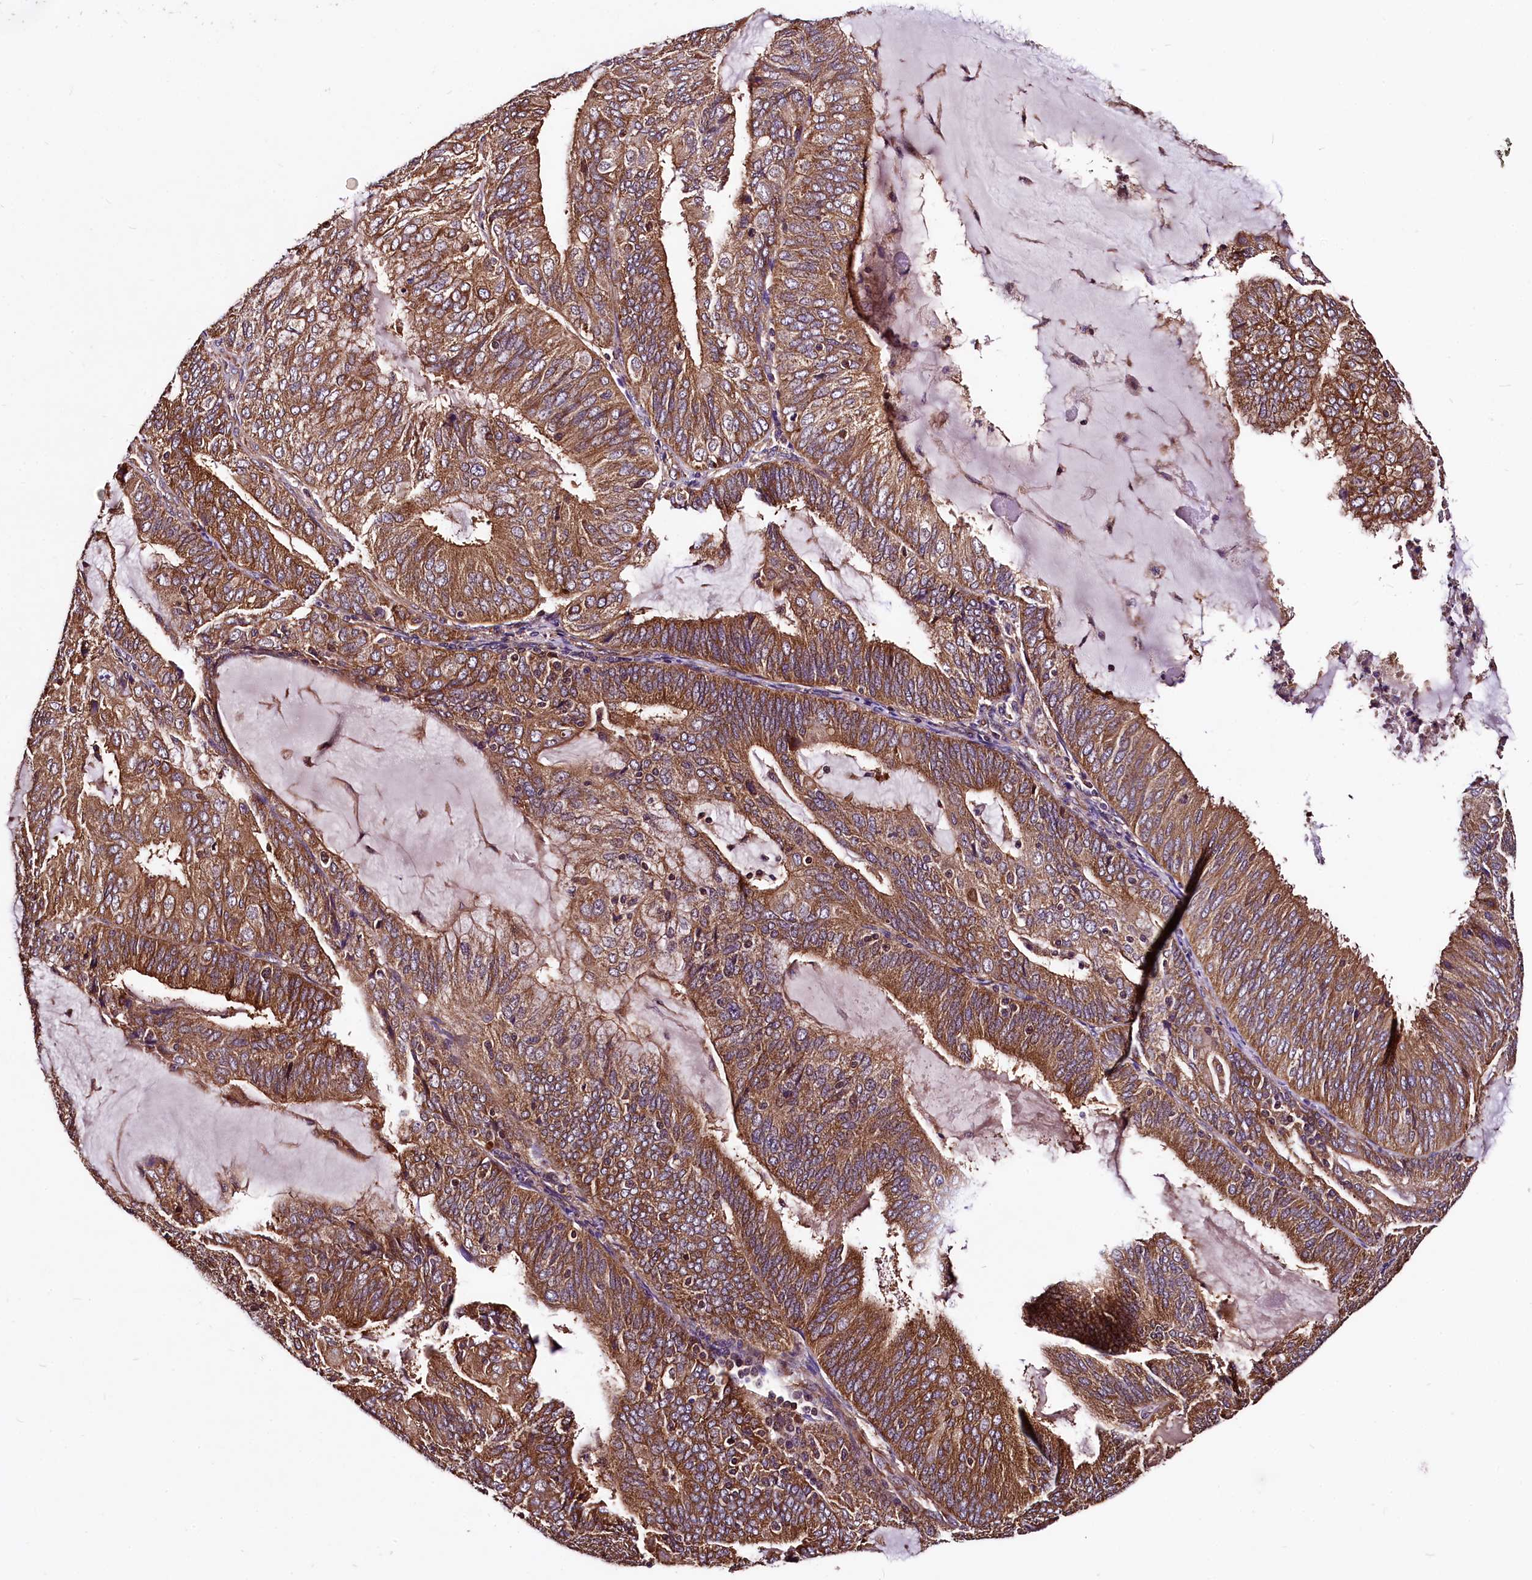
{"staining": {"intensity": "moderate", "quantity": ">75%", "location": "cytoplasmic/membranous"}, "tissue": "endometrial cancer", "cell_type": "Tumor cells", "image_type": "cancer", "snomed": [{"axis": "morphology", "description": "Adenocarcinoma, NOS"}, {"axis": "topography", "description": "Endometrium"}], "caption": "Human endometrial cancer (adenocarcinoma) stained with a brown dye shows moderate cytoplasmic/membranous positive staining in approximately >75% of tumor cells.", "gene": "LRSAM1", "patient": {"sex": "female", "age": 81}}